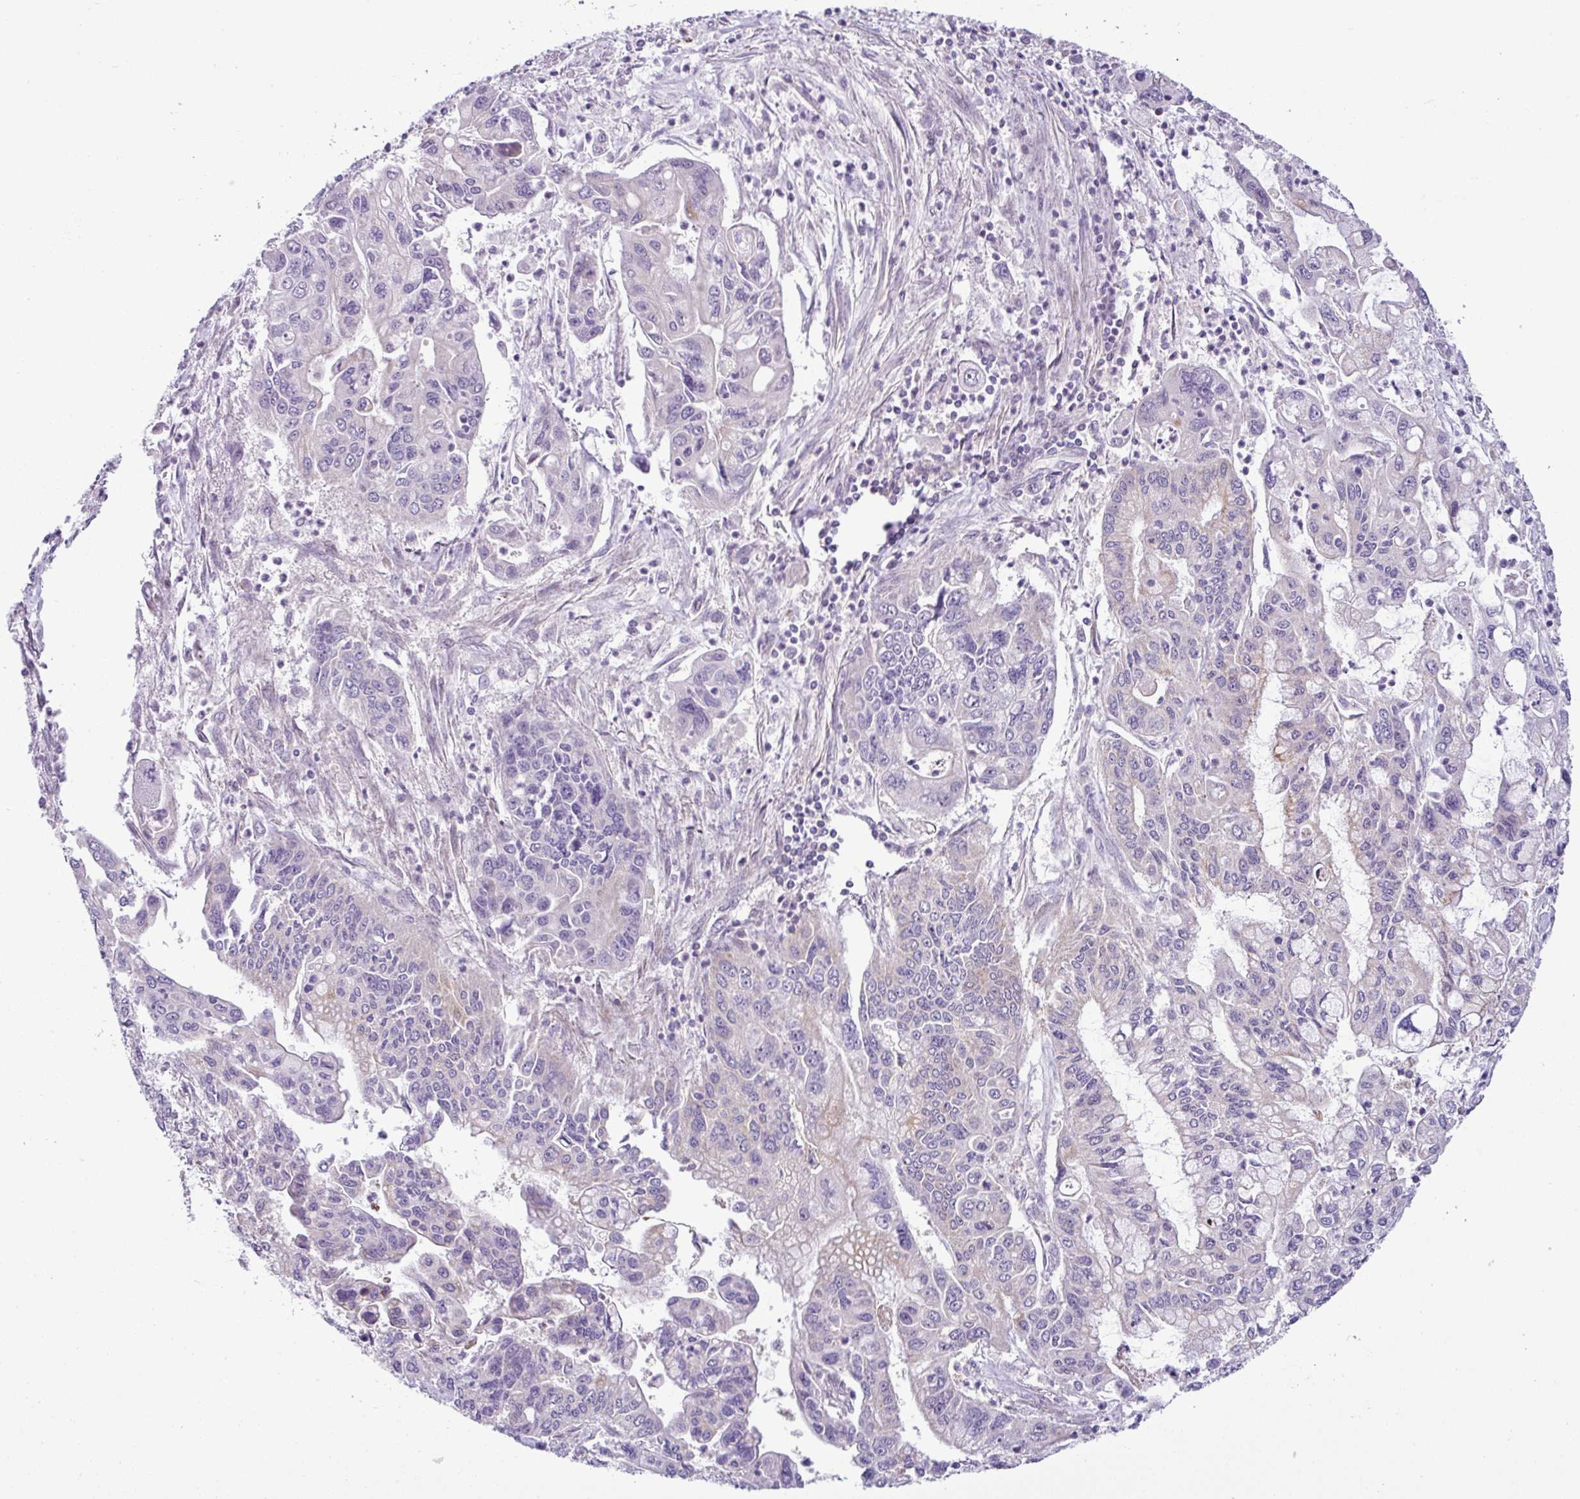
{"staining": {"intensity": "negative", "quantity": "none", "location": "none"}, "tissue": "pancreatic cancer", "cell_type": "Tumor cells", "image_type": "cancer", "snomed": [{"axis": "morphology", "description": "Adenocarcinoma, NOS"}, {"axis": "topography", "description": "Pancreas"}], "caption": "Tumor cells are negative for brown protein staining in pancreatic adenocarcinoma.", "gene": "NDUFB2", "patient": {"sex": "male", "age": 62}}